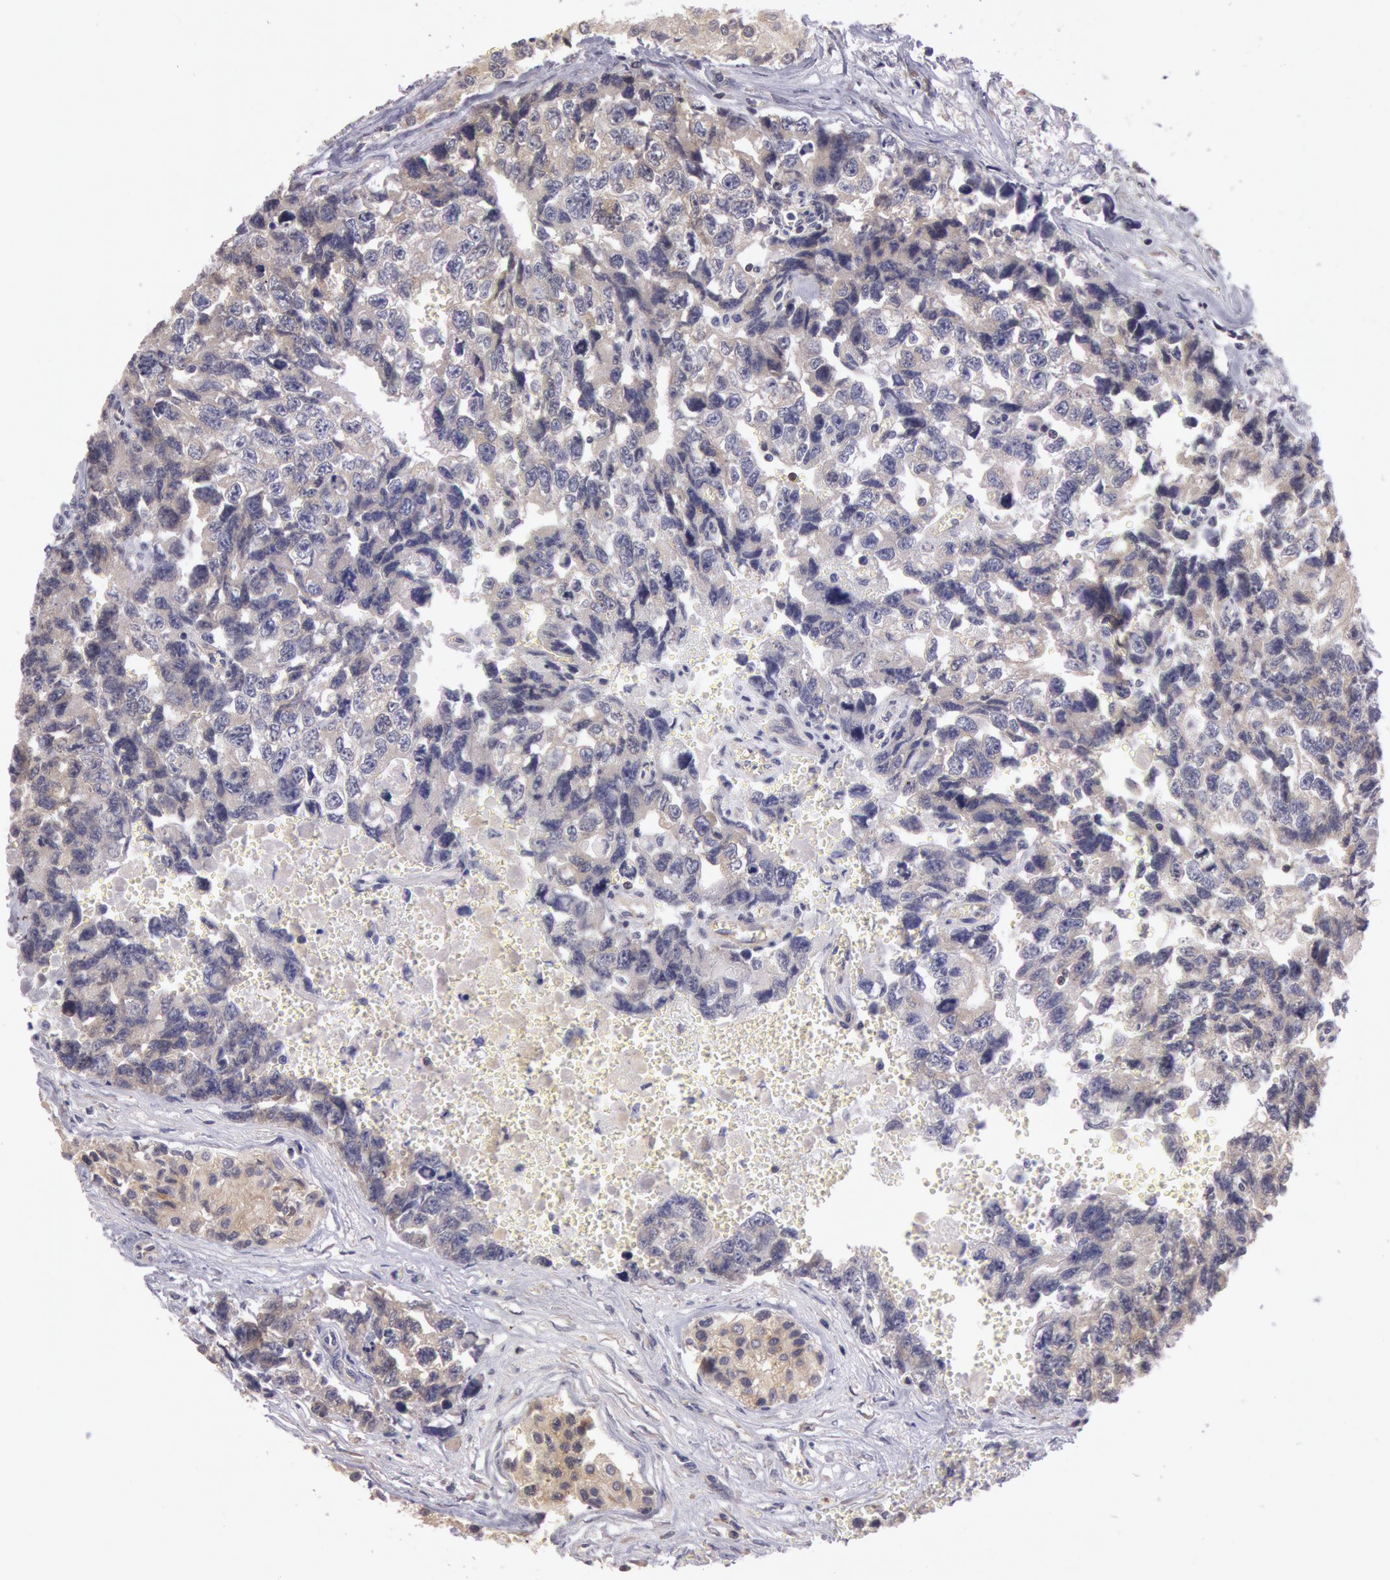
{"staining": {"intensity": "weak", "quantity": ">75%", "location": "cytoplasmic/membranous"}, "tissue": "testis cancer", "cell_type": "Tumor cells", "image_type": "cancer", "snomed": [{"axis": "morphology", "description": "Carcinoma, Embryonal, NOS"}, {"axis": "topography", "description": "Testis"}], "caption": "Tumor cells reveal low levels of weak cytoplasmic/membranous staining in approximately >75% of cells in testis embryonal carcinoma. (brown staining indicates protein expression, while blue staining denotes nuclei).", "gene": "NMT2", "patient": {"sex": "male", "age": 31}}